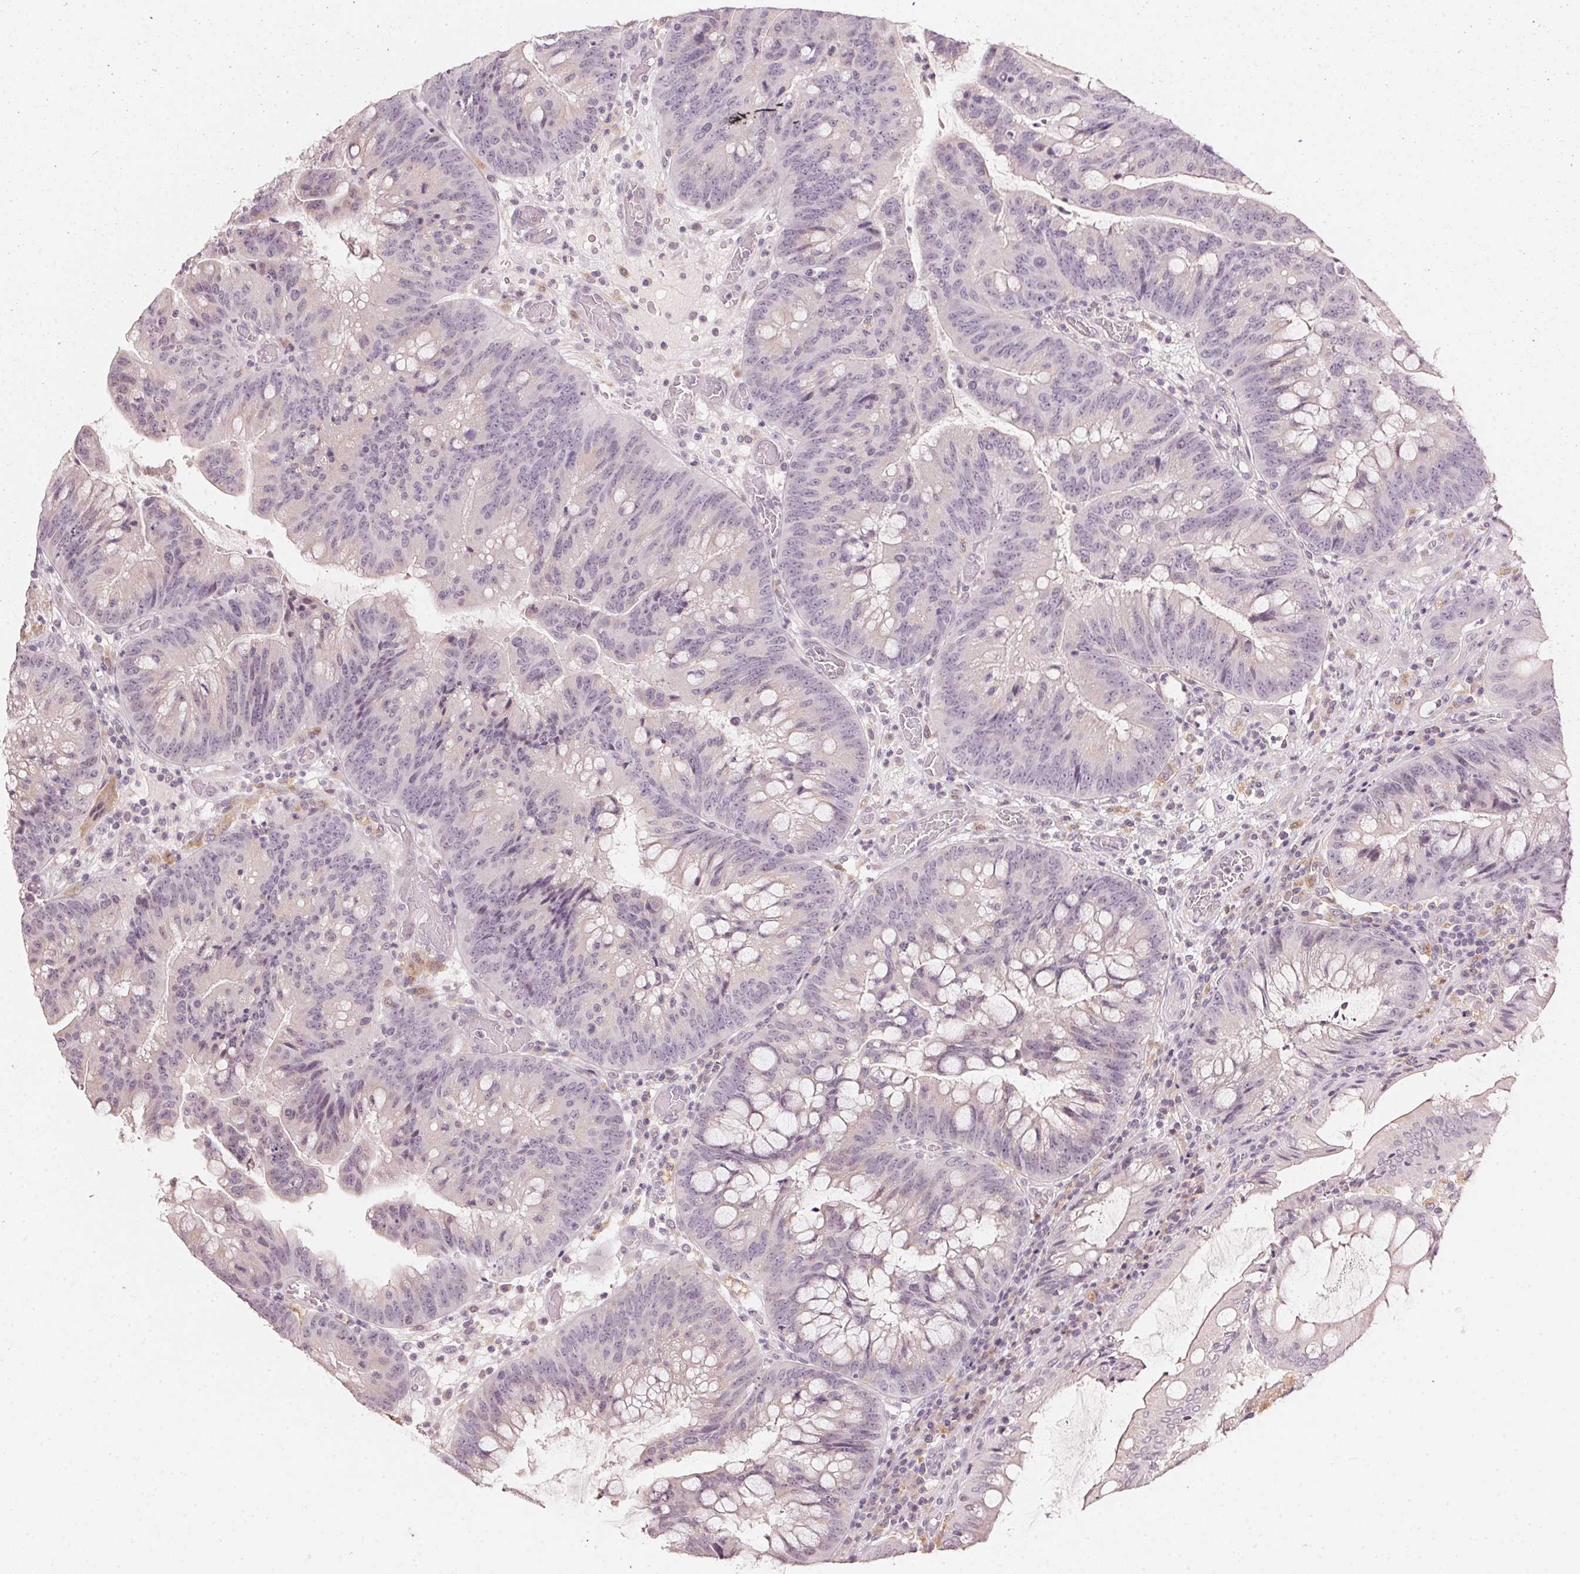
{"staining": {"intensity": "negative", "quantity": "none", "location": "none"}, "tissue": "colorectal cancer", "cell_type": "Tumor cells", "image_type": "cancer", "snomed": [{"axis": "morphology", "description": "Adenocarcinoma, NOS"}, {"axis": "topography", "description": "Colon"}], "caption": "A high-resolution photomicrograph shows IHC staining of colorectal cancer (adenocarcinoma), which demonstrates no significant positivity in tumor cells.", "gene": "SLC6A18", "patient": {"sex": "male", "age": 62}}